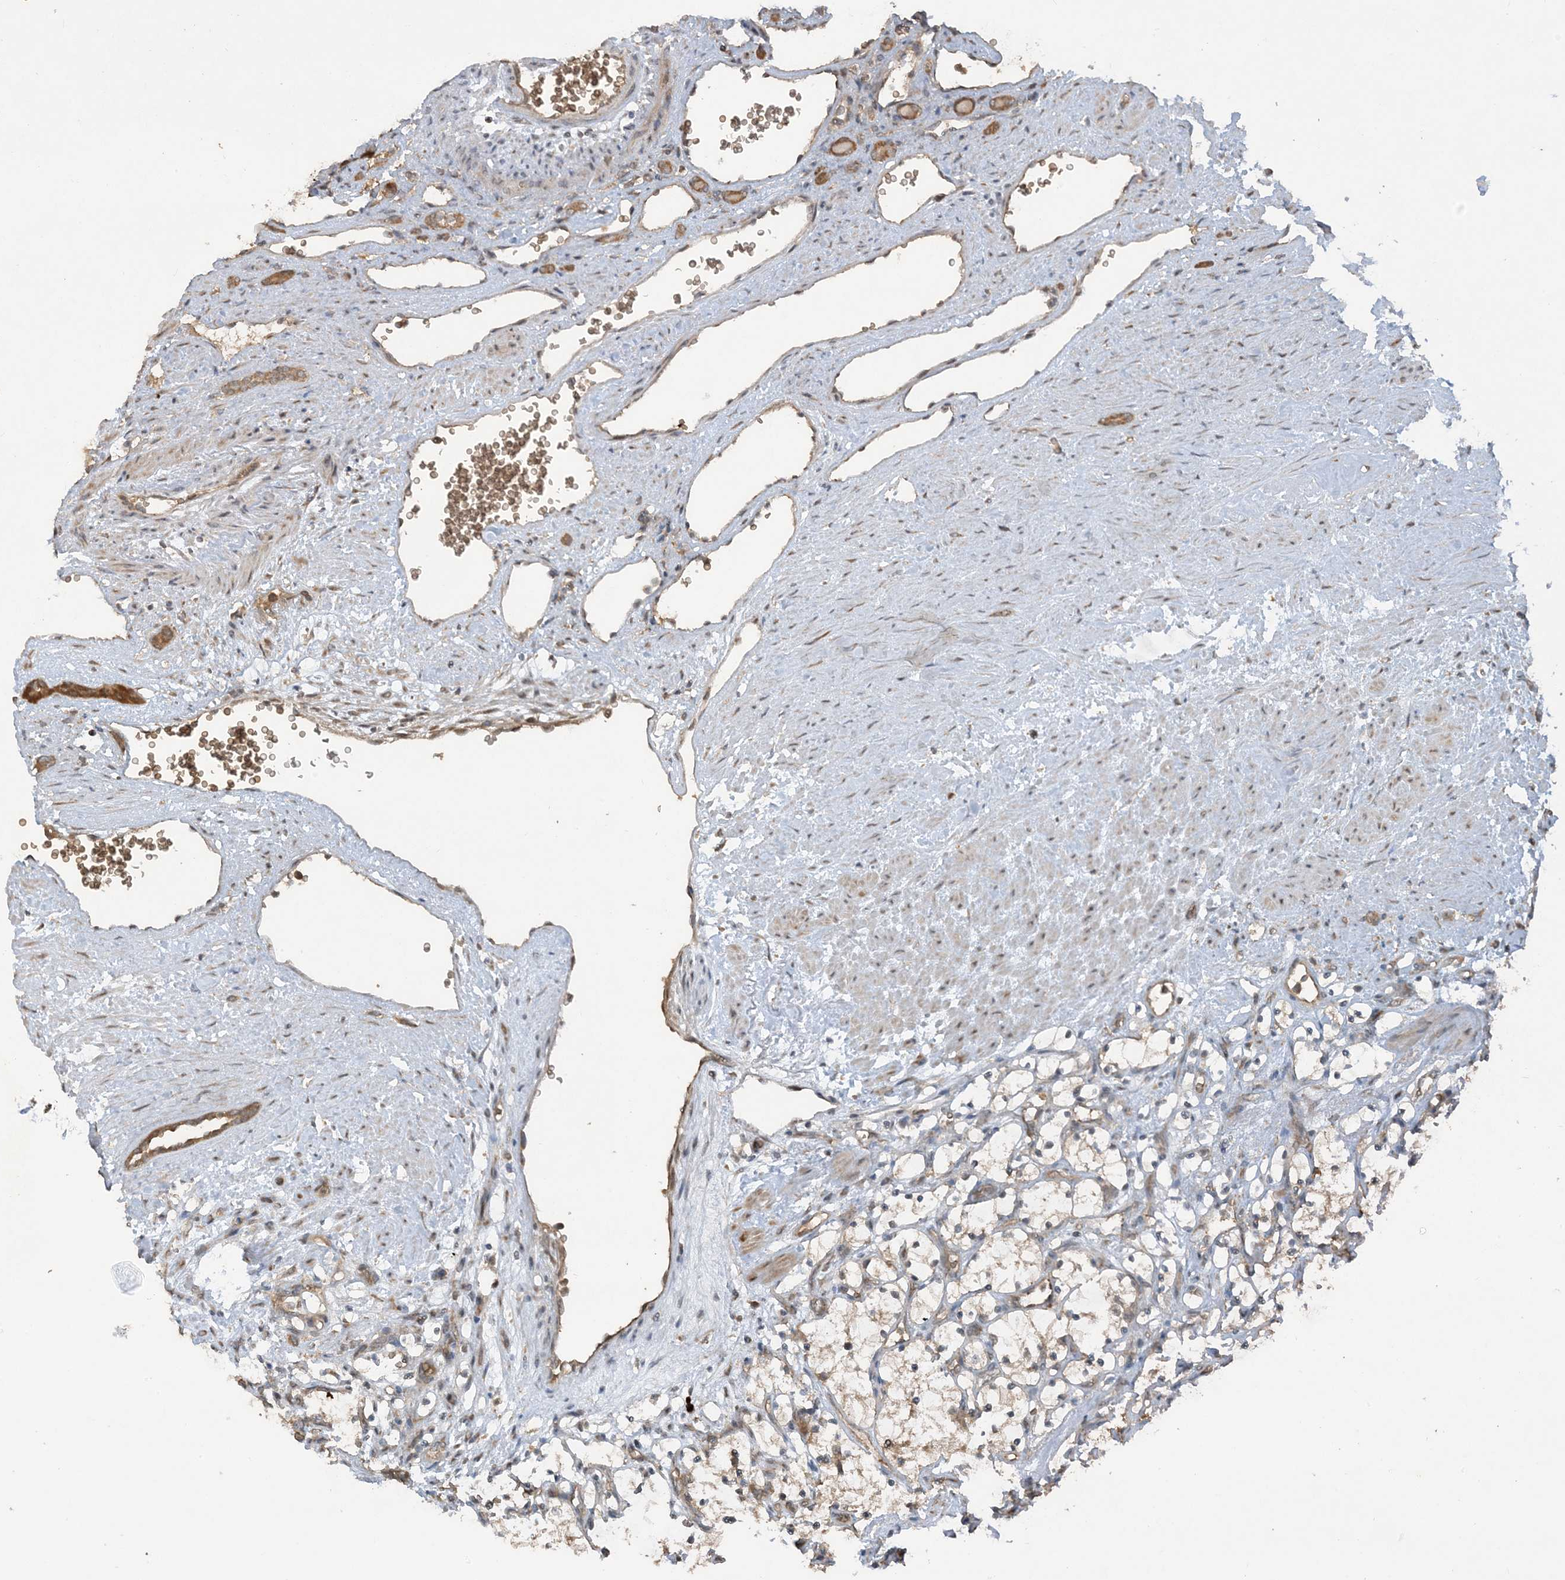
{"staining": {"intensity": "weak", "quantity": "<25%", "location": "cytoplasmic/membranous"}, "tissue": "renal cancer", "cell_type": "Tumor cells", "image_type": "cancer", "snomed": [{"axis": "morphology", "description": "Adenocarcinoma, NOS"}, {"axis": "topography", "description": "Kidney"}], "caption": "A histopathology image of renal adenocarcinoma stained for a protein exhibits no brown staining in tumor cells. (Stains: DAB immunohistochemistry with hematoxylin counter stain, Microscopy: brightfield microscopy at high magnification).", "gene": "PUSL1", "patient": {"sex": "female", "age": 69}}